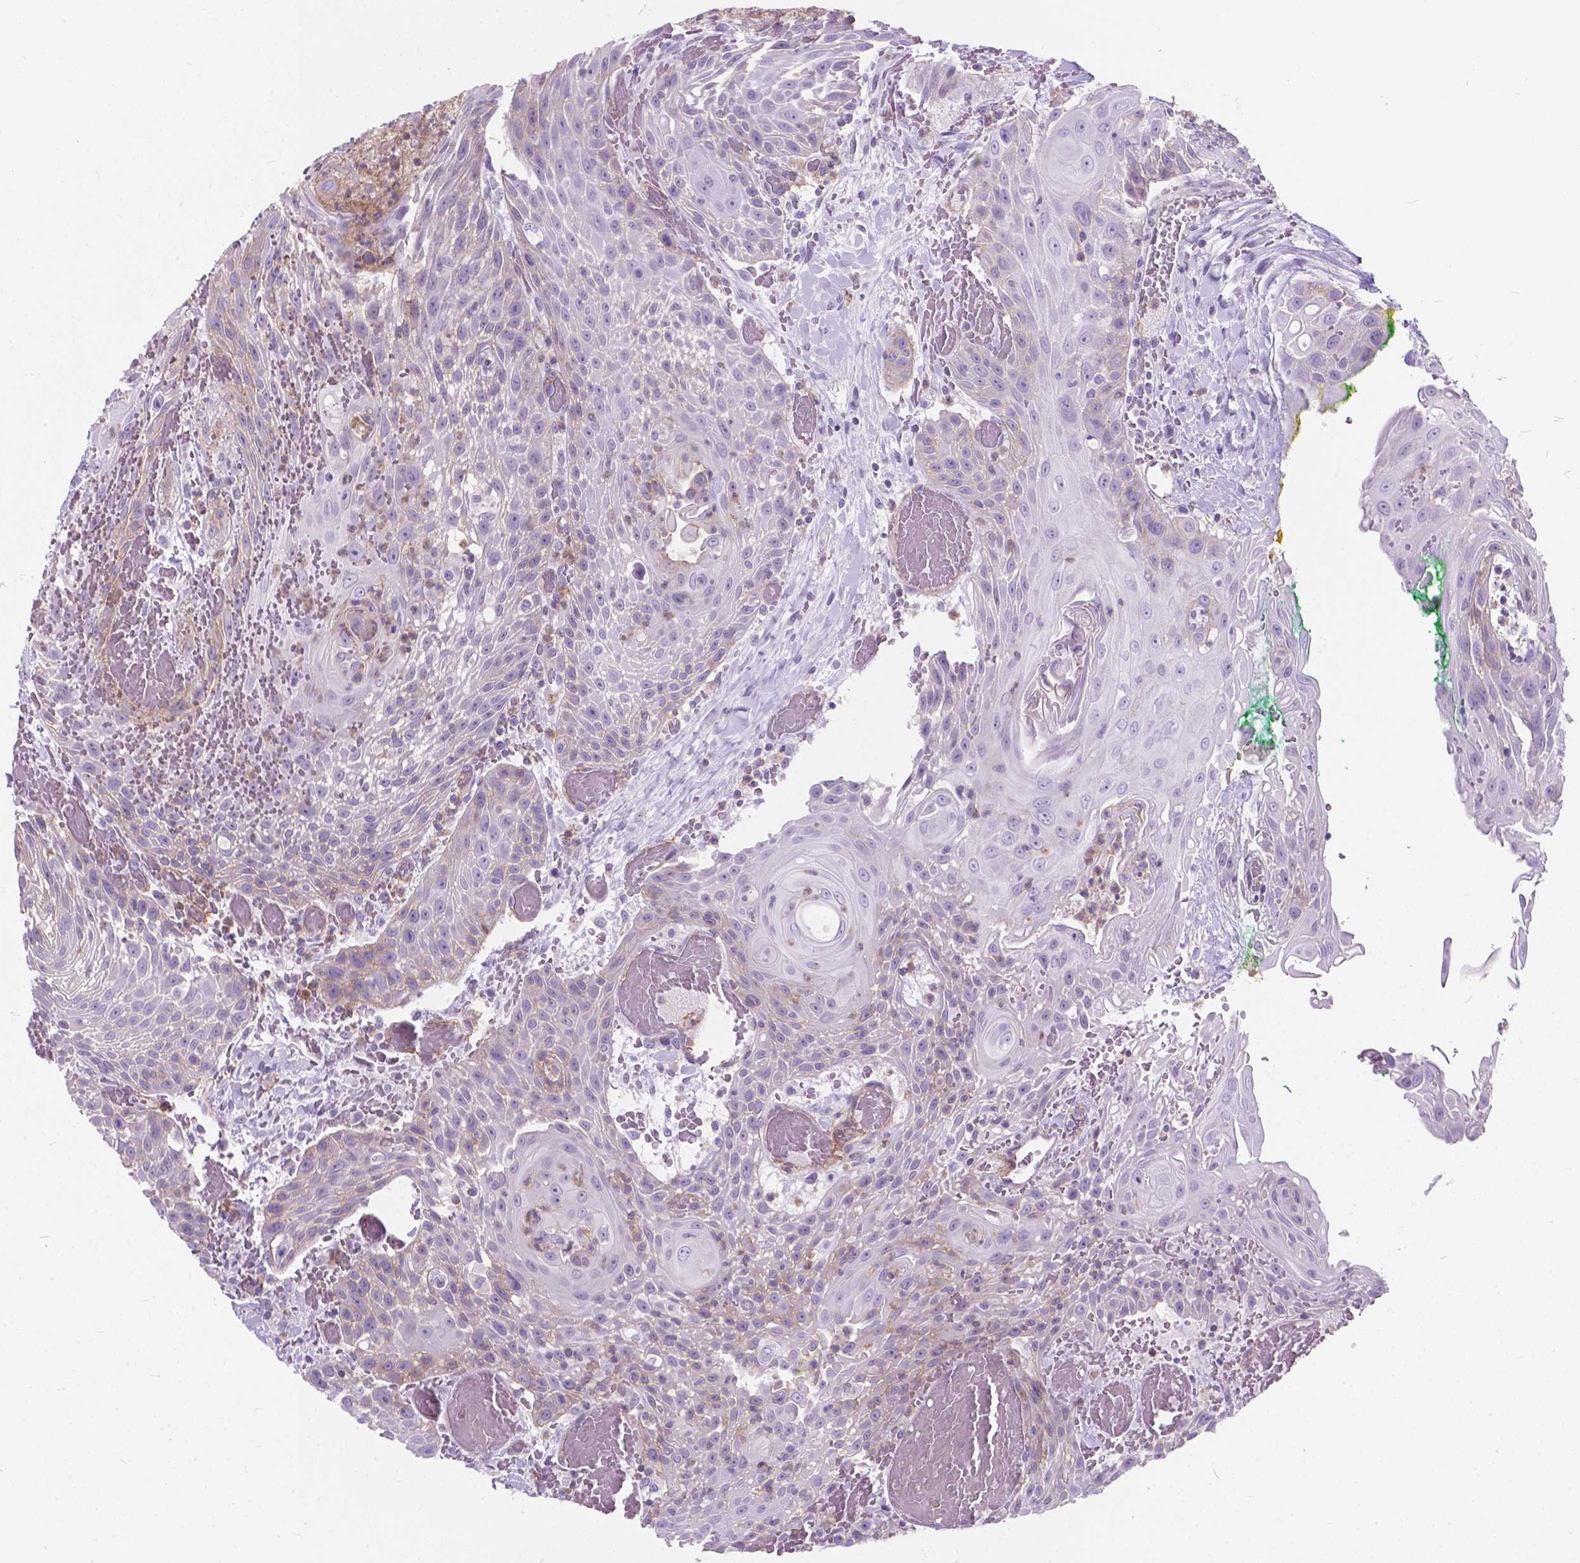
{"staining": {"intensity": "negative", "quantity": "none", "location": "none"}, "tissue": "head and neck cancer", "cell_type": "Tumor cells", "image_type": "cancer", "snomed": [{"axis": "morphology", "description": "Squamous cell carcinoma, NOS"}, {"axis": "topography", "description": "Head-Neck"}], "caption": "Squamous cell carcinoma (head and neck) was stained to show a protein in brown. There is no significant positivity in tumor cells.", "gene": "KIAA0040", "patient": {"sex": "male", "age": 69}}